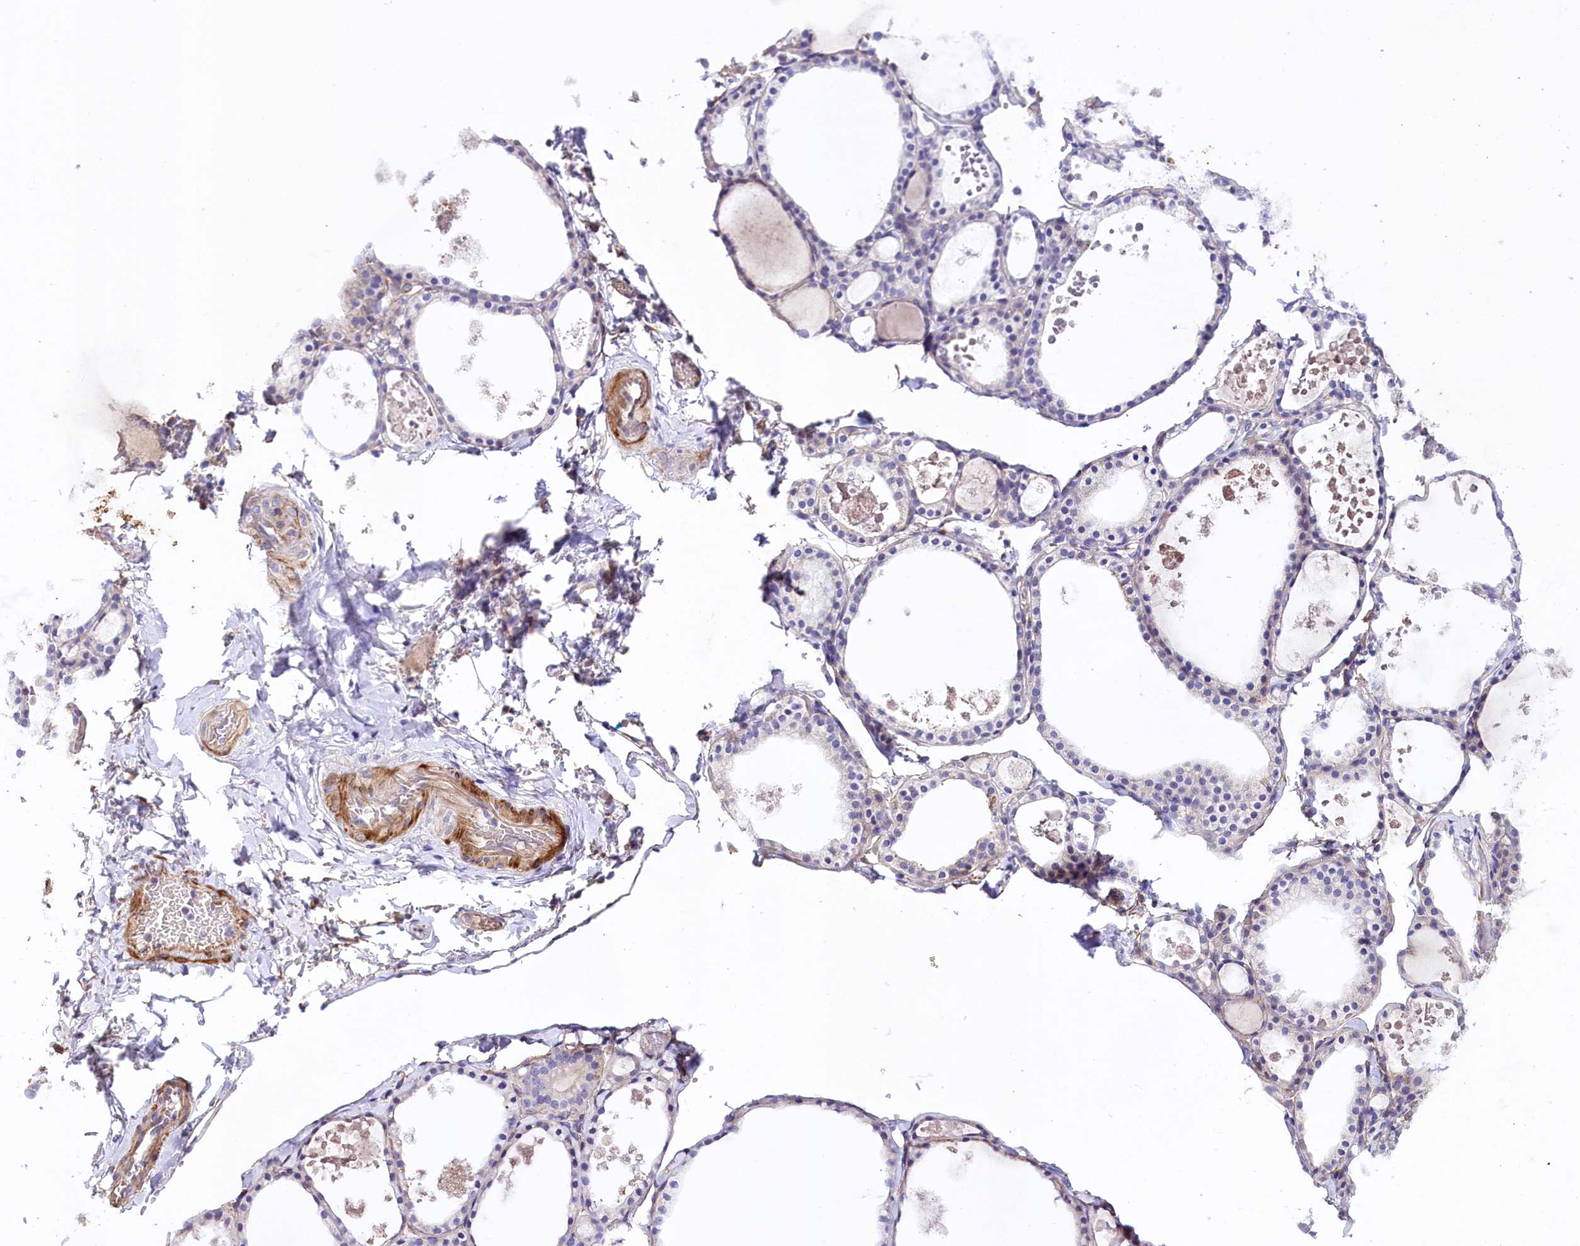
{"staining": {"intensity": "weak", "quantity": "<25%", "location": "cytoplasmic/membranous"}, "tissue": "thyroid gland", "cell_type": "Glandular cells", "image_type": "normal", "snomed": [{"axis": "morphology", "description": "Normal tissue, NOS"}, {"axis": "topography", "description": "Thyroid gland"}], "caption": "Immunohistochemistry (IHC) histopathology image of unremarkable thyroid gland: thyroid gland stained with DAB demonstrates no significant protein staining in glandular cells. (DAB immunohistochemistry with hematoxylin counter stain).", "gene": "SLC7A1", "patient": {"sex": "male", "age": 56}}